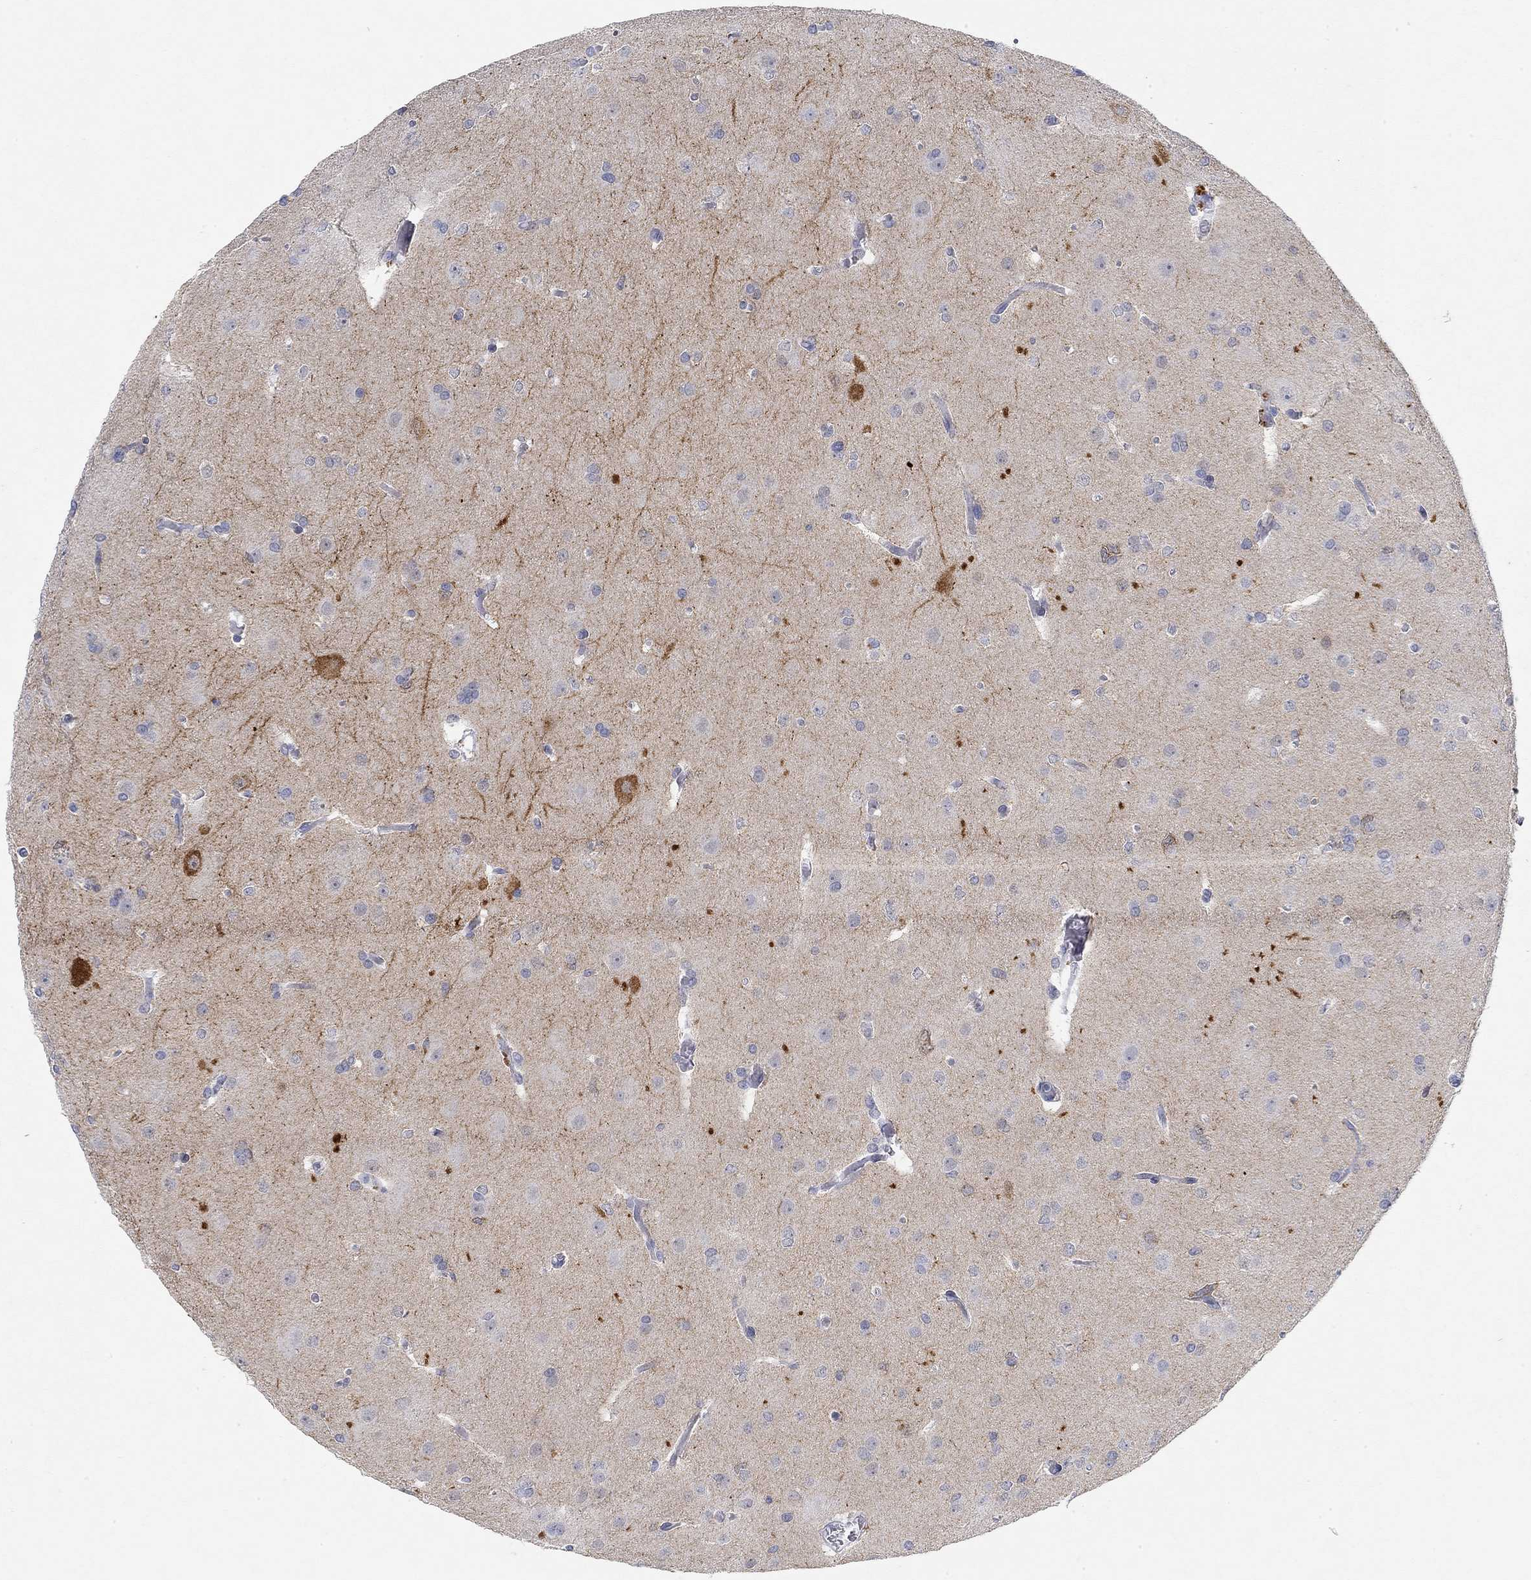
{"staining": {"intensity": "negative", "quantity": "none", "location": "none"}, "tissue": "glioma", "cell_type": "Tumor cells", "image_type": "cancer", "snomed": [{"axis": "morphology", "description": "Glioma, malignant, Low grade"}, {"axis": "topography", "description": "Brain"}], "caption": "Tumor cells show no significant protein expression in malignant glioma (low-grade). (DAB immunohistochemistry with hematoxylin counter stain).", "gene": "VAT1L", "patient": {"sex": "female", "age": 32}}